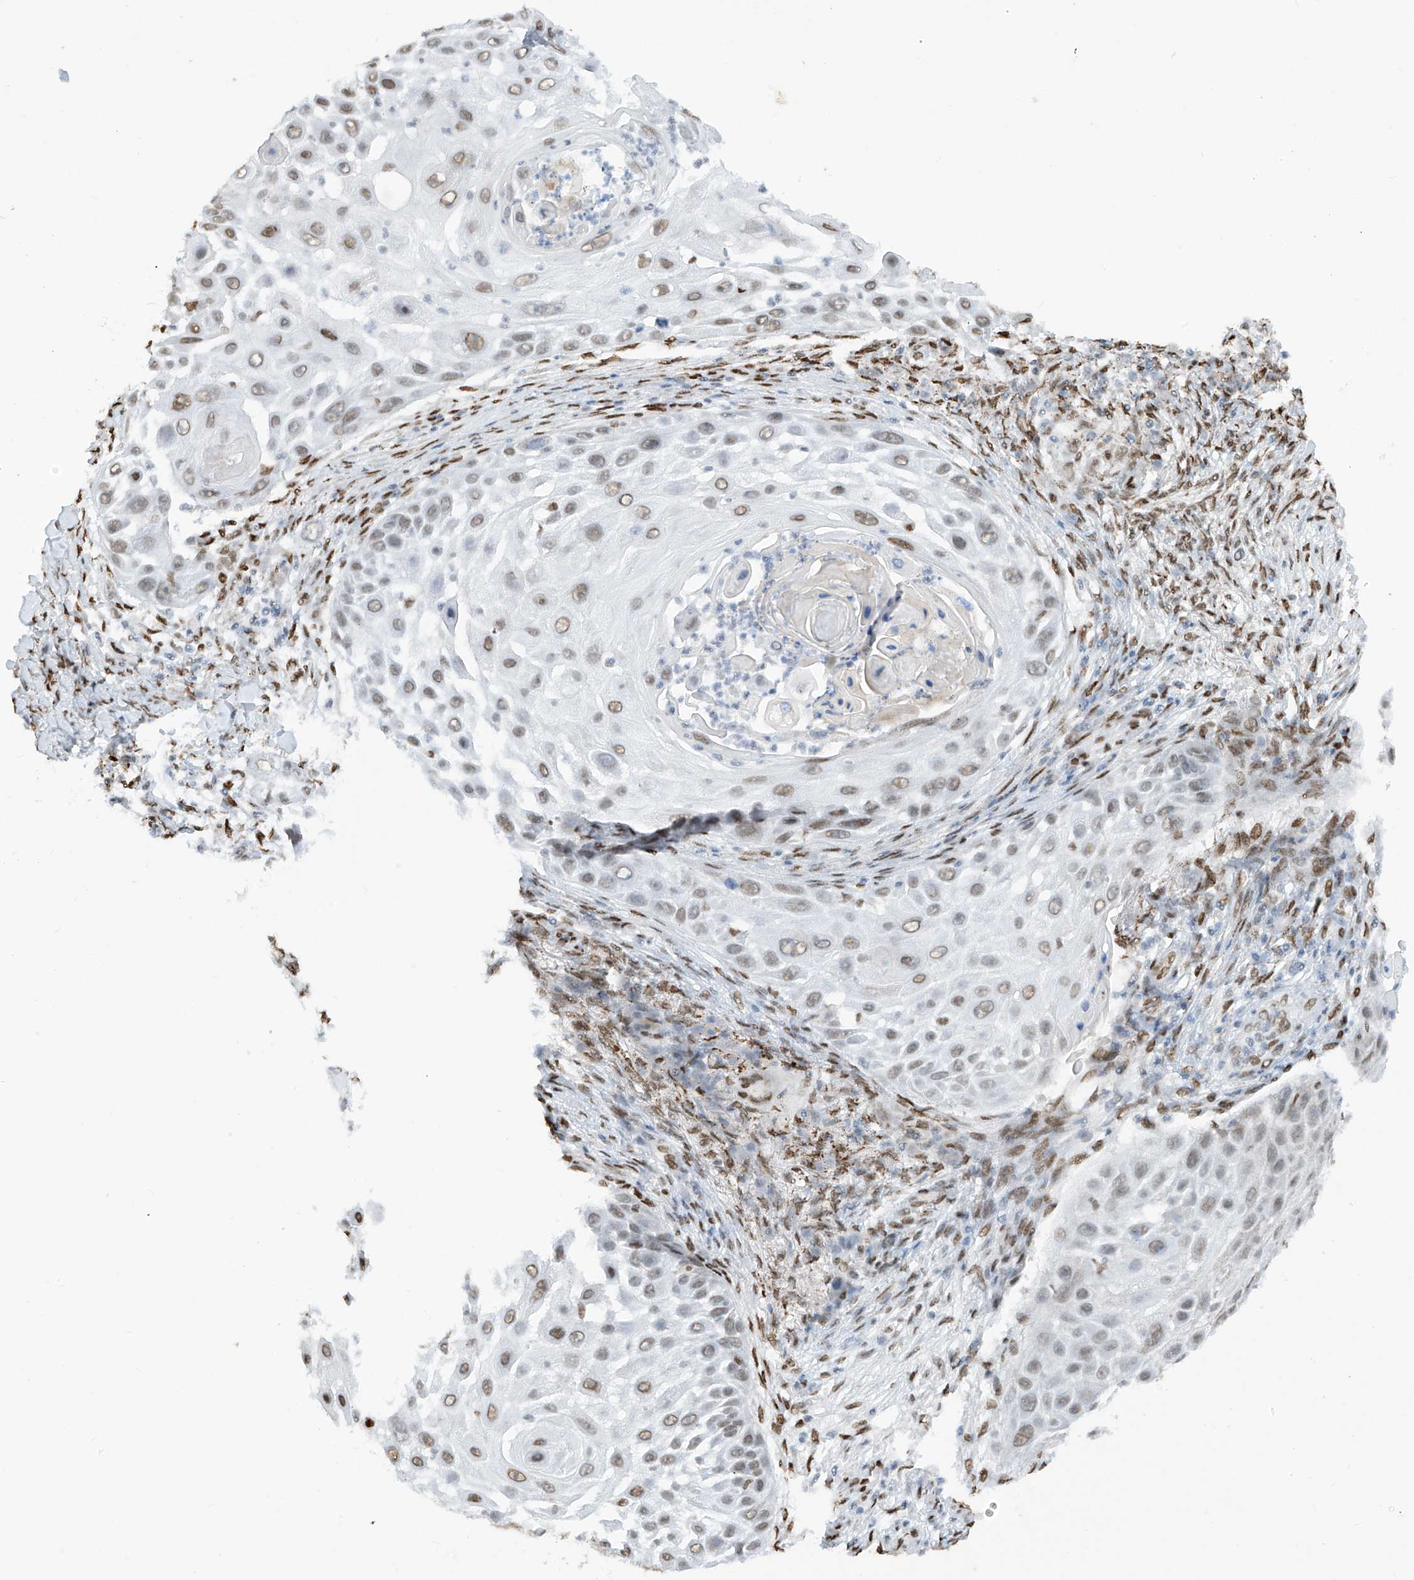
{"staining": {"intensity": "weak", "quantity": "25%-75%", "location": "nuclear"}, "tissue": "skin cancer", "cell_type": "Tumor cells", "image_type": "cancer", "snomed": [{"axis": "morphology", "description": "Squamous cell carcinoma, NOS"}, {"axis": "topography", "description": "Skin"}], "caption": "Immunohistochemical staining of skin cancer reveals weak nuclear protein positivity in about 25%-75% of tumor cells. Ihc stains the protein of interest in brown and the nuclei are stained blue.", "gene": "PM20D2", "patient": {"sex": "female", "age": 44}}